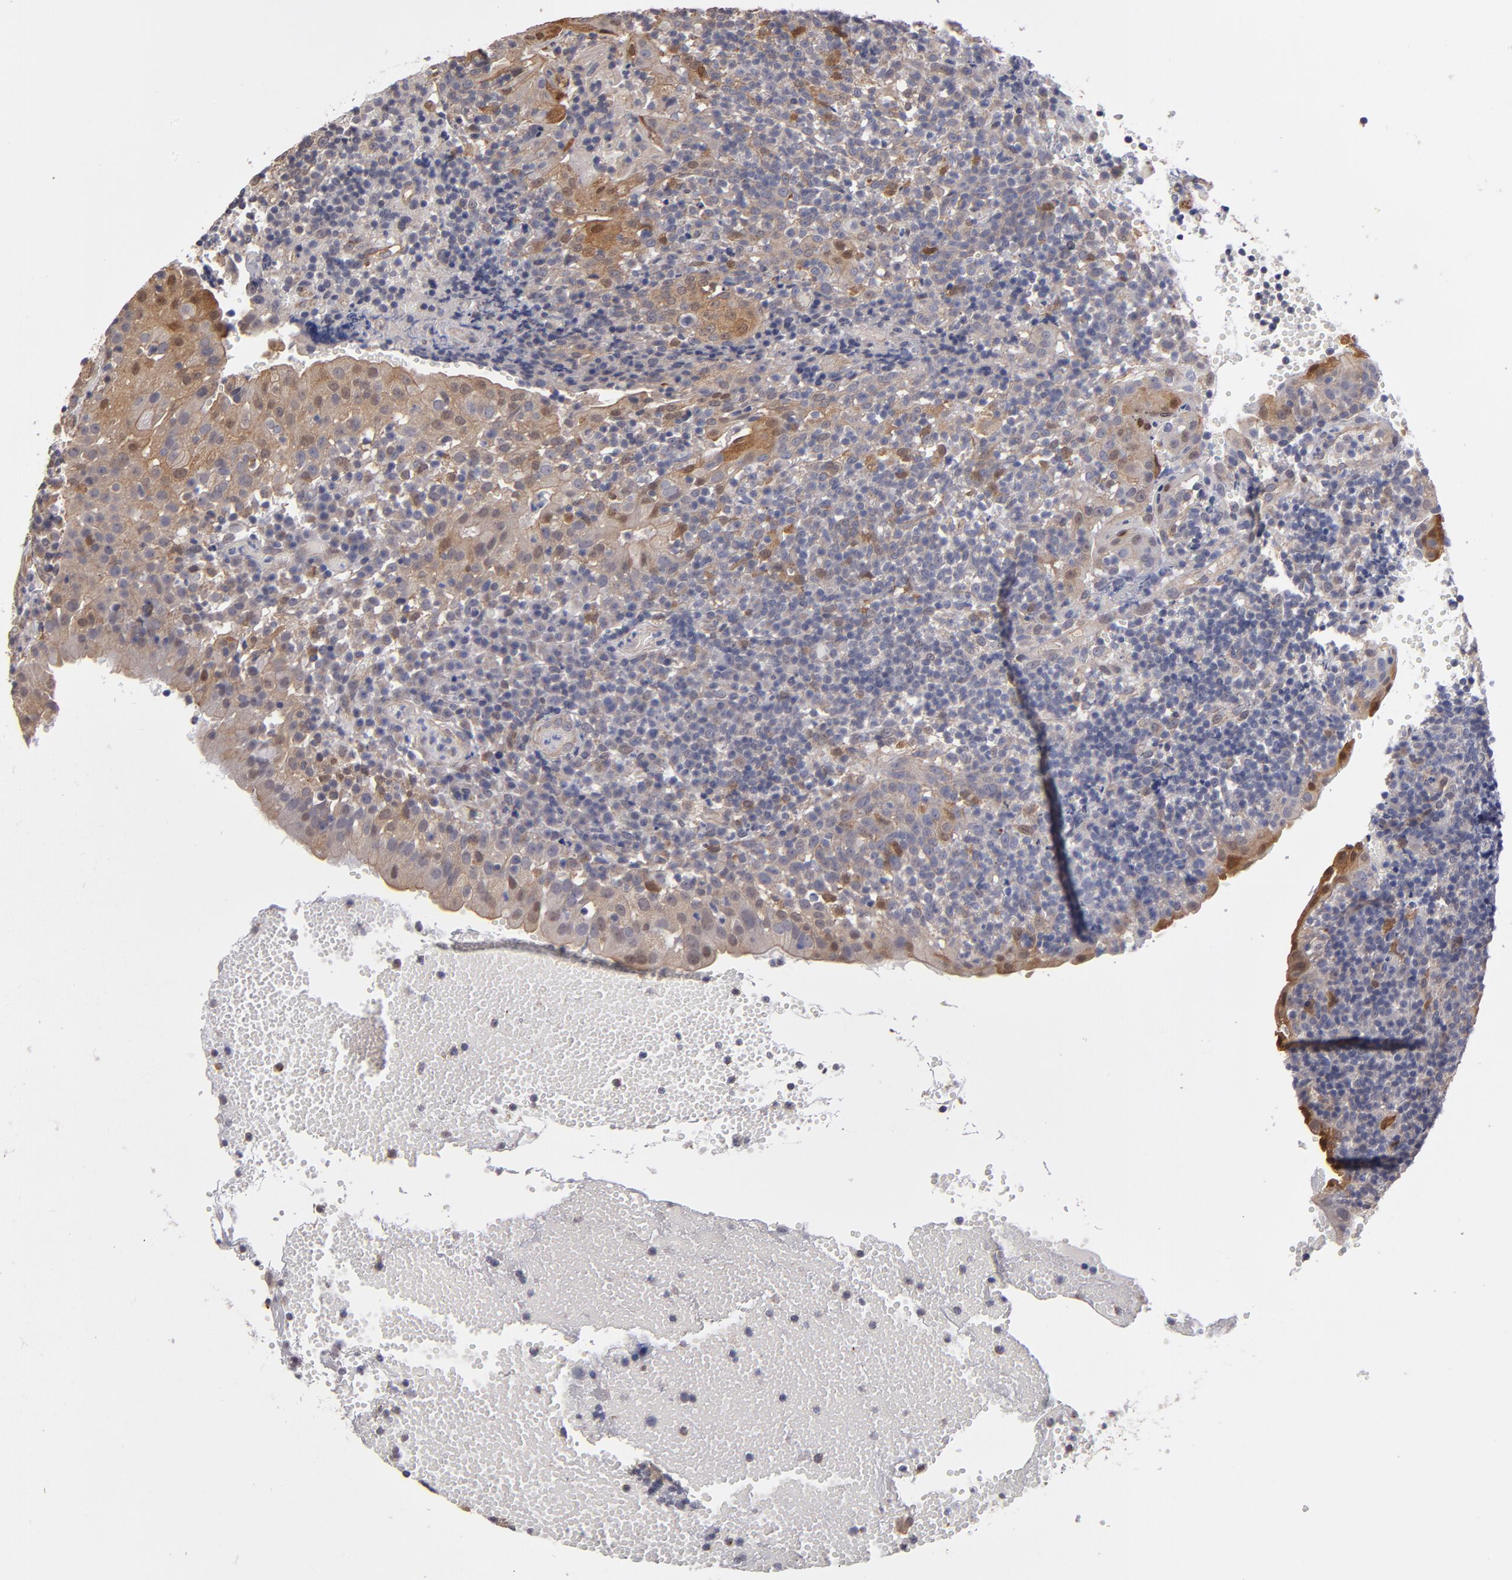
{"staining": {"intensity": "weak", "quantity": "<25%", "location": "cytoplasmic/membranous"}, "tissue": "tonsil", "cell_type": "Germinal center cells", "image_type": "normal", "snomed": [{"axis": "morphology", "description": "Normal tissue, NOS"}, {"axis": "topography", "description": "Tonsil"}], "caption": "The histopathology image exhibits no staining of germinal center cells in normal tonsil.", "gene": "NDRG2", "patient": {"sex": "female", "age": 40}}